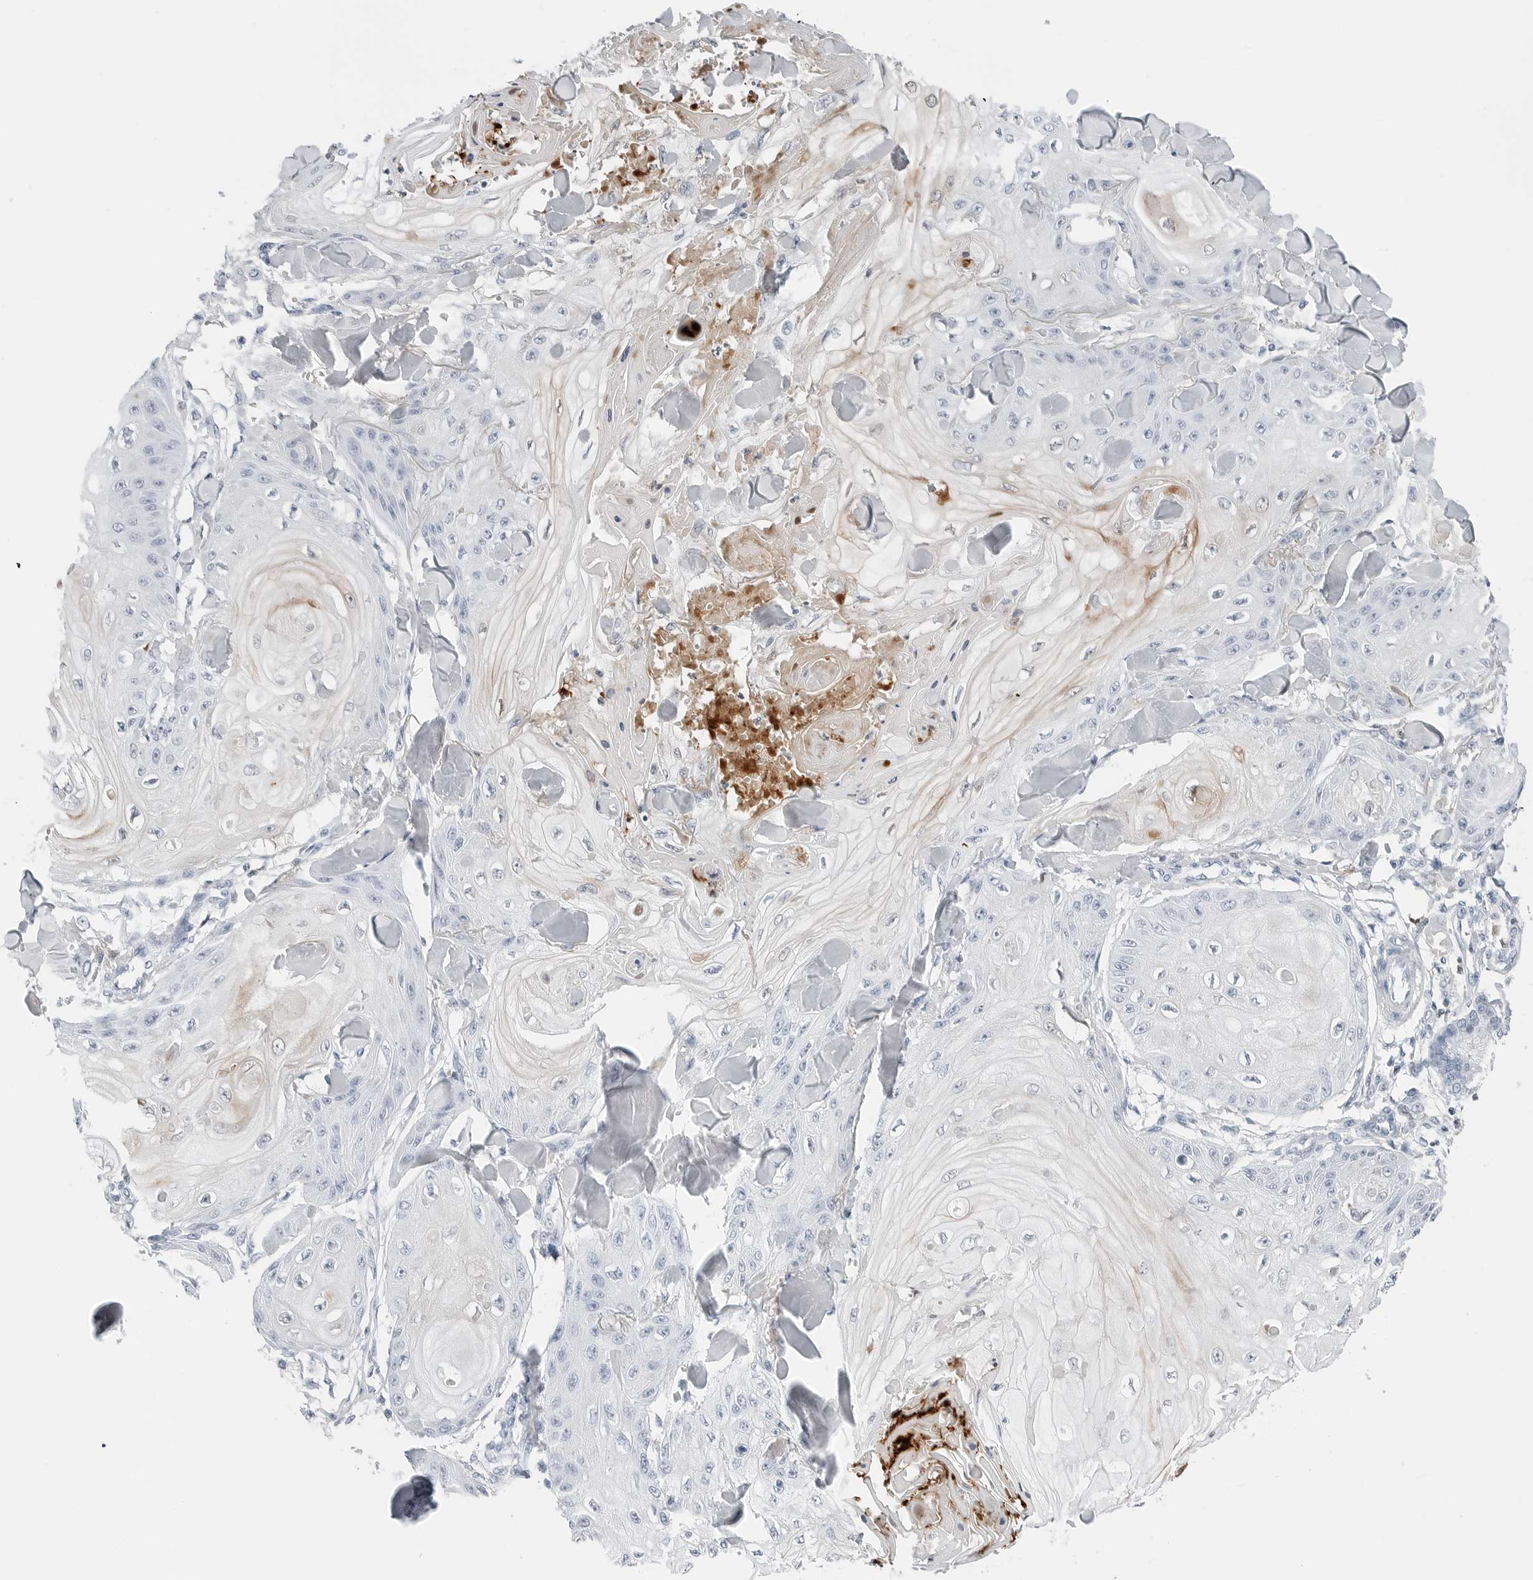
{"staining": {"intensity": "moderate", "quantity": "<25%", "location": "cytoplasmic/membranous"}, "tissue": "skin cancer", "cell_type": "Tumor cells", "image_type": "cancer", "snomed": [{"axis": "morphology", "description": "Squamous cell carcinoma, NOS"}, {"axis": "topography", "description": "Skin"}], "caption": "A high-resolution photomicrograph shows immunohistochemistry staining of squamous cell carcinoma (skin), which shows moderate cytoplasmic/membranous staining in approximately <25% of tumor cells.", "gene": "SLPI", "patient": {"sex": "male", "age": 74}}